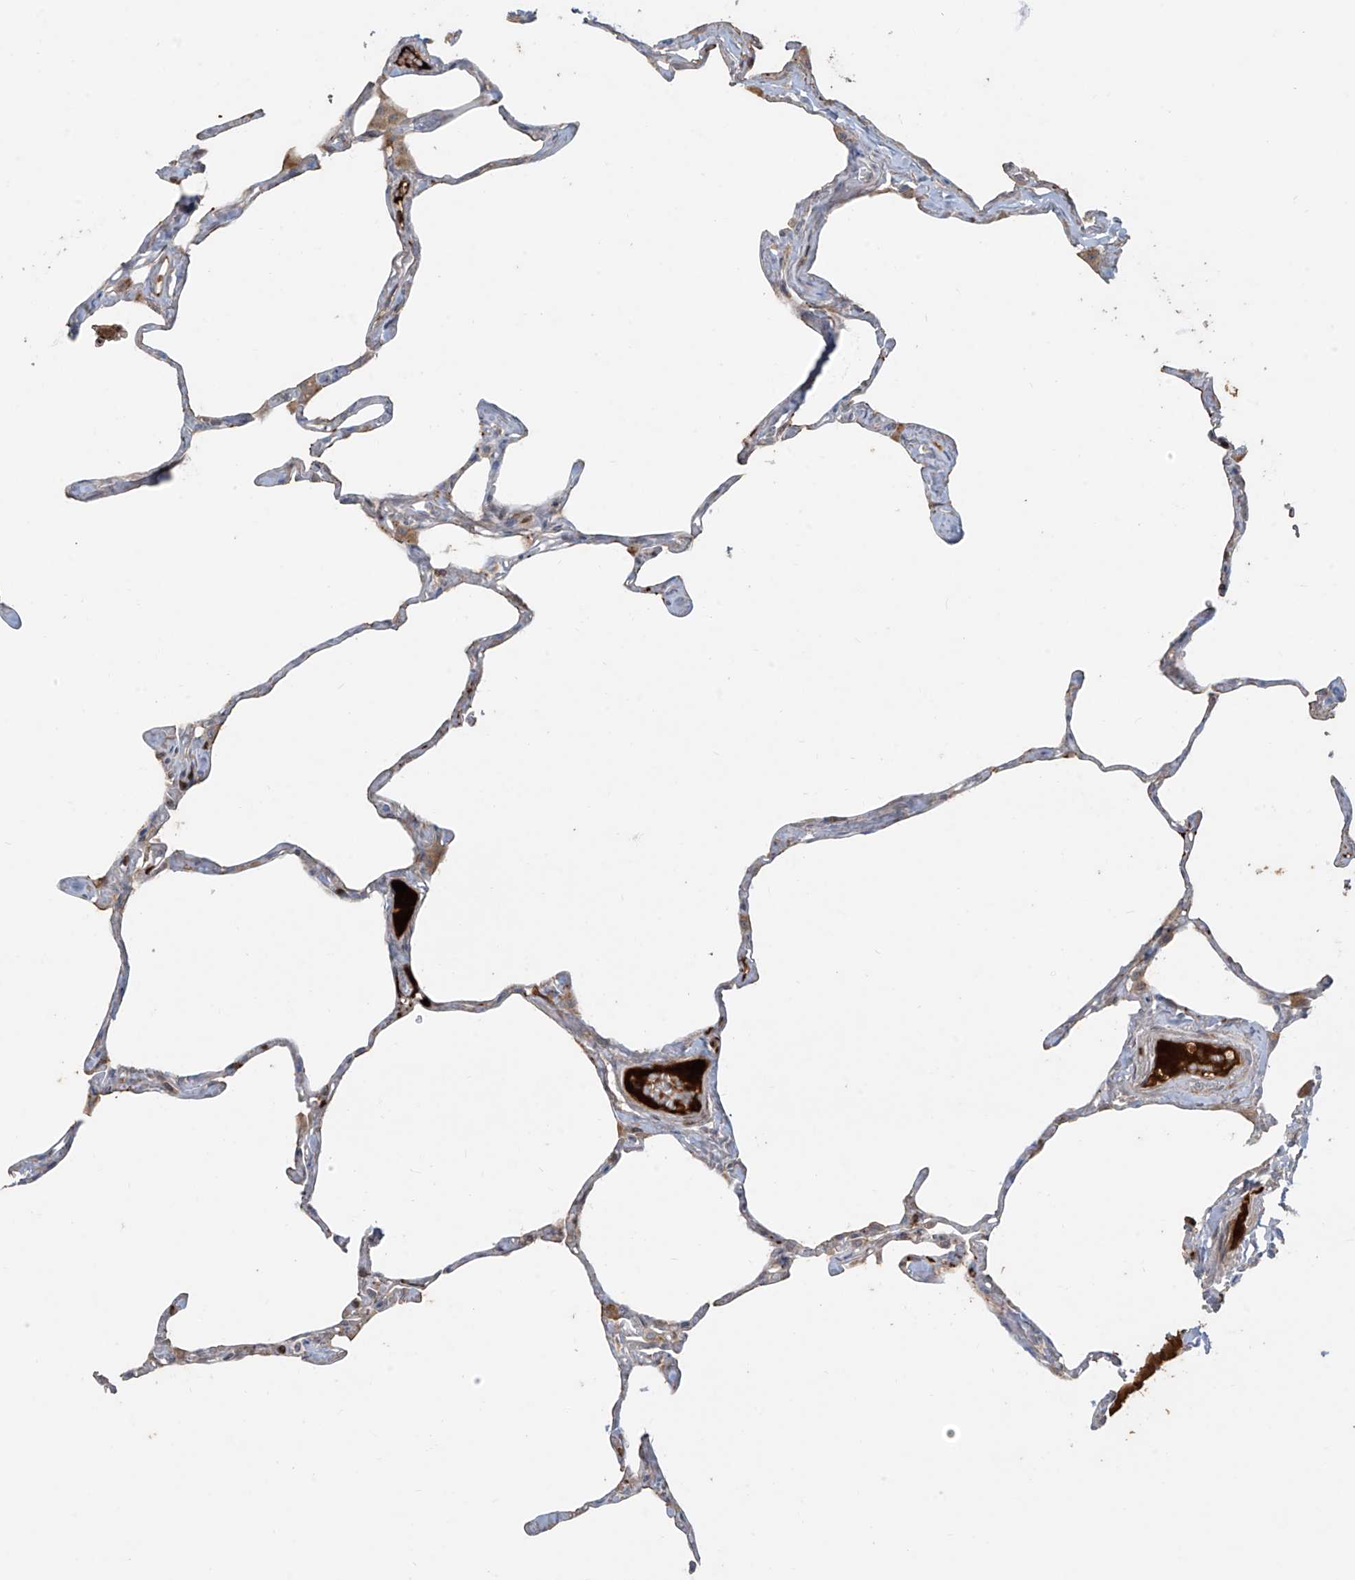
{"staining": {"intensity": "weak", "quantity": "<25%", "location": "cytoplasmic/membranous"}, "tissue": "lung", "cell_type": "Alveolar cells", "image_type": "normal", "snomed": [{"axis": "morphology", "description": "Normal tissue, NOS"}, {"axis": "topography", "description": "Lung"}], "caption": "IHC image of unremarkable lung stained for a protein (brown), which exhibits no expression in alveolar cells.", "gene": "ABTB1", "patient": {"sex": "male", "age": 65}}